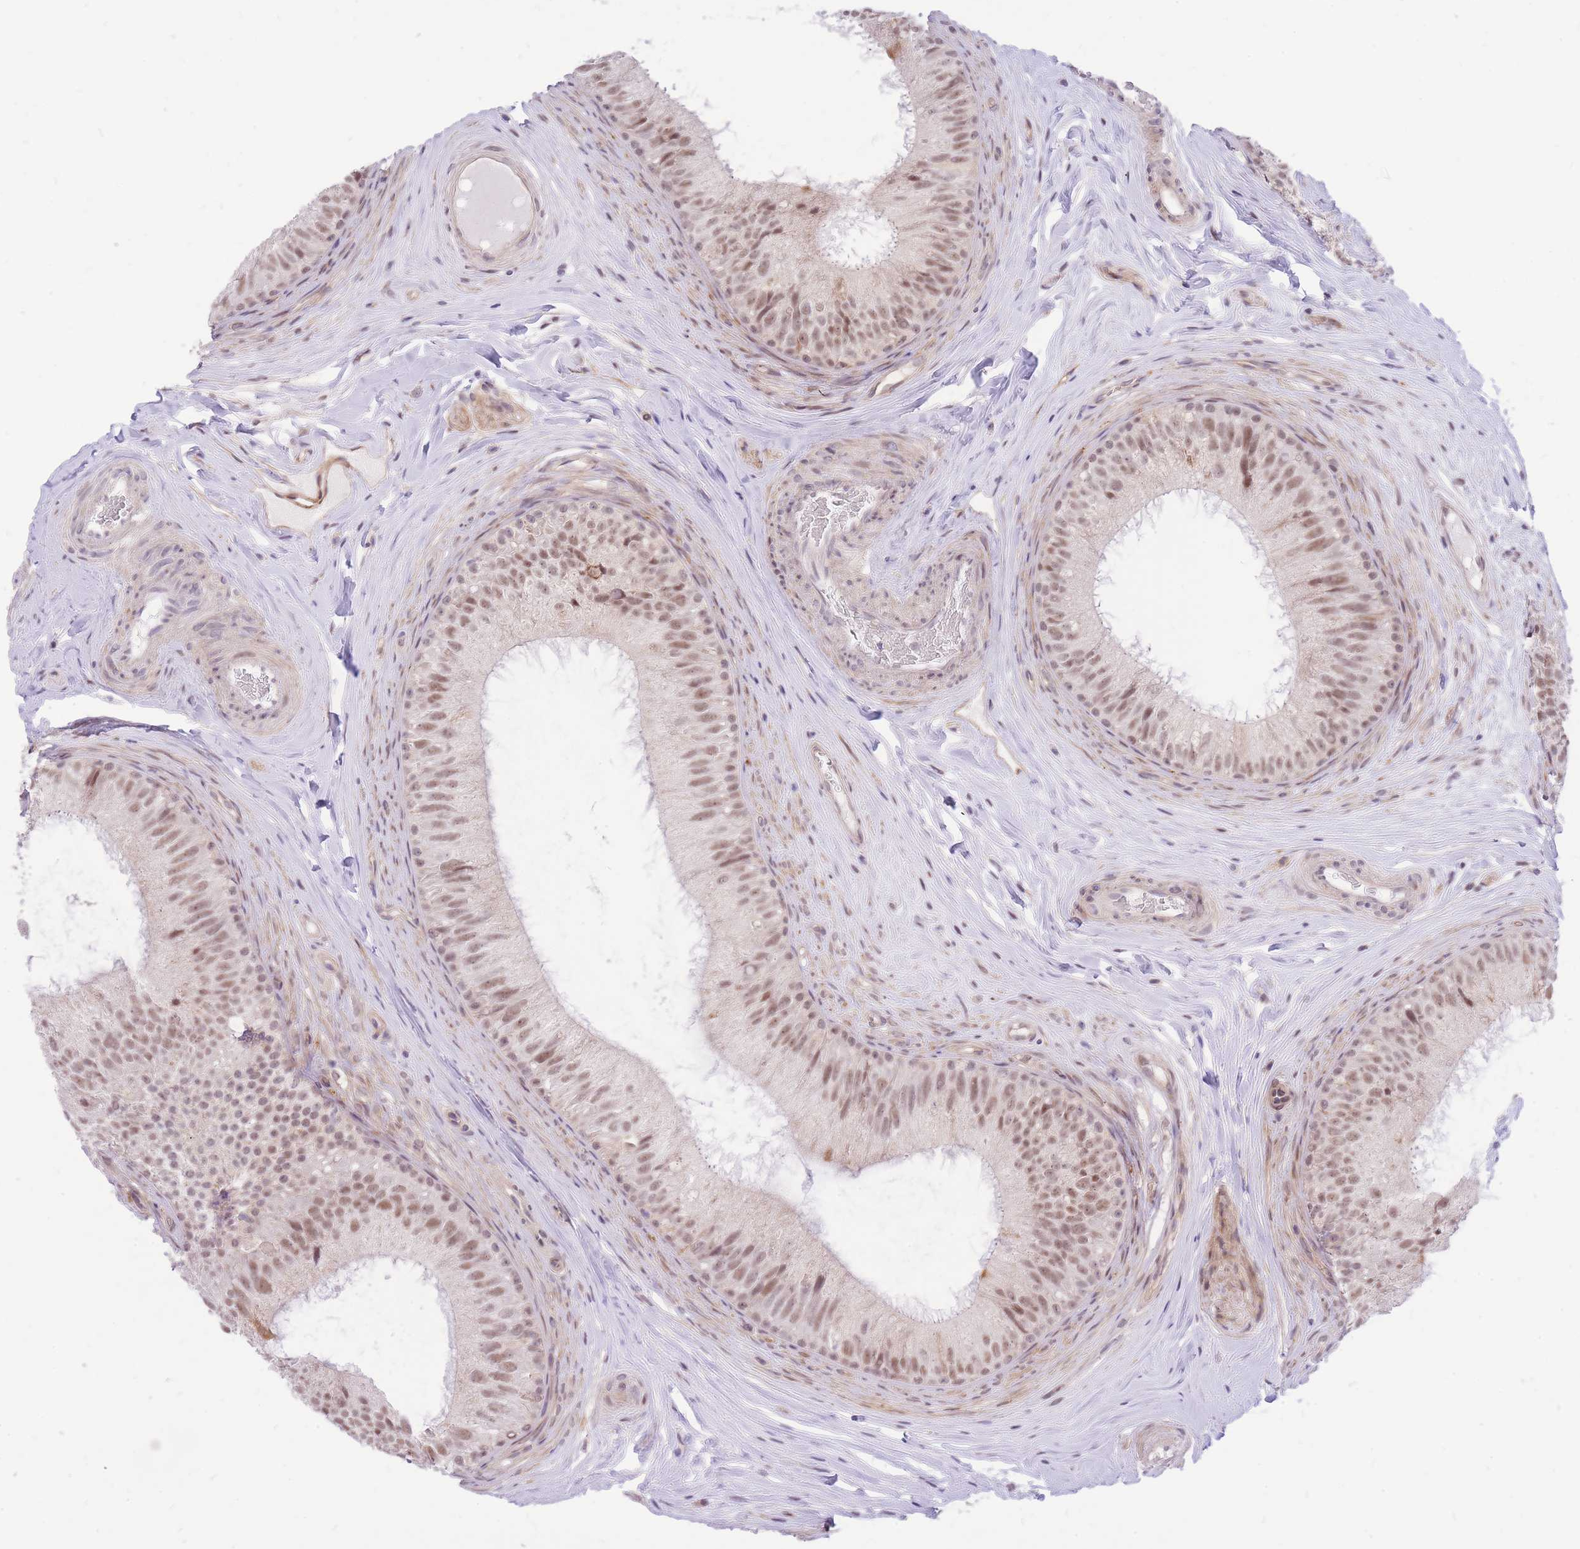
{"staining": {"intensity": "moderate", "quantity": ">75%", "location": "nuclear"}, "tissue": "epididymis", "cell_type": "Glandular cells", "image_type": "normal", "snomed": [{"axis": "morphology", "description": "Normal tissue, NOS"}, {"axis": "topography", "description": "Epididymis"}], "caption": "Epididymis stained with immunohistochemistry (IHC) exhibits moderate nuclear expression in approximately >75% of glandular cells.", "gene": "MINDY2", "patient": {"sex": "male", "age": 34}}